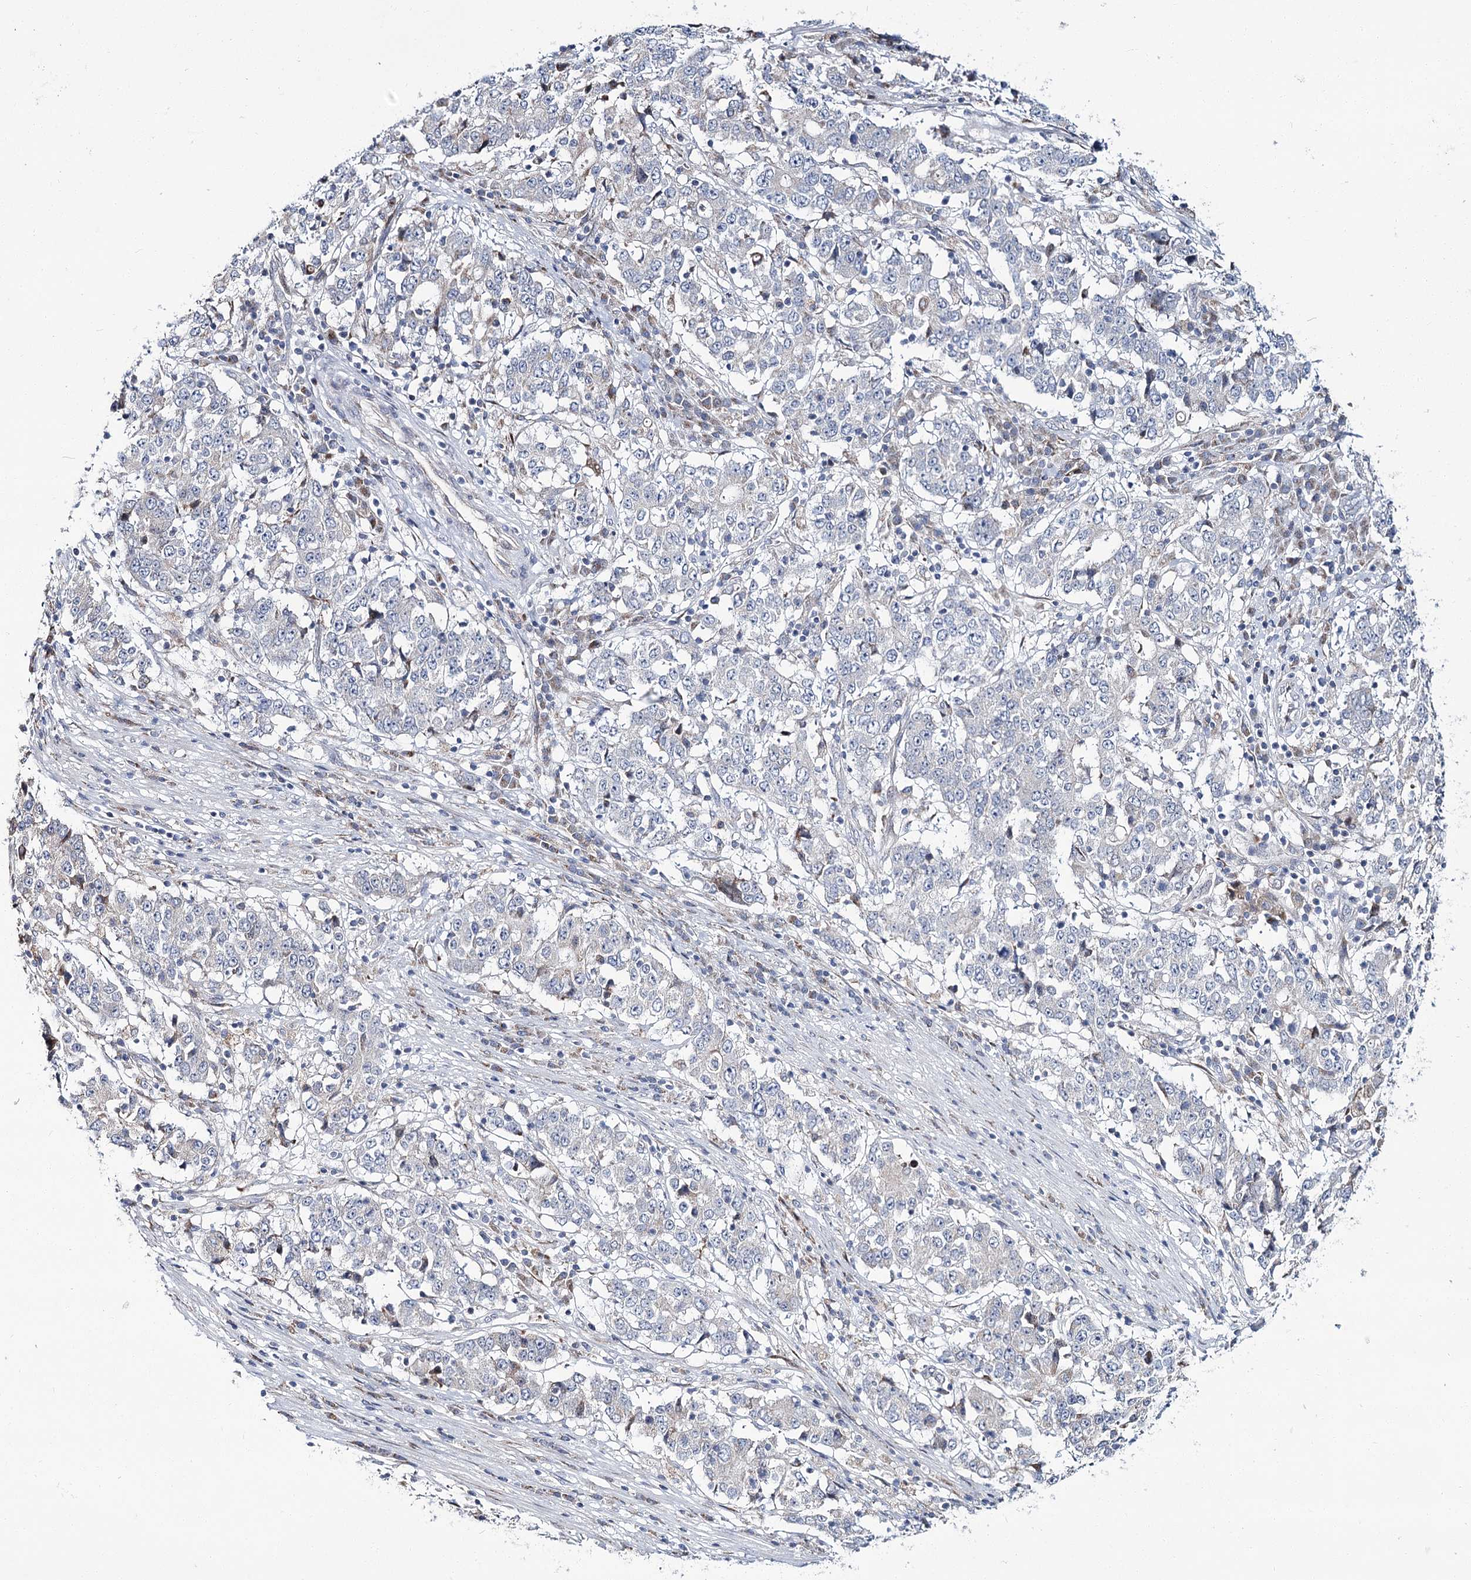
{"staining": {"intensity": "negative", "quantity": "none", "location": "none"}, "tissue": "stomach cancer", "cell_type": "Tumor cells", "image_type": "cancer", "snomed": [{"axis": "morphology", "description": "Adenocarcinoma, NOS"}, {"axis": "topography", "description": "Stomach"}], "caption": "Immunohistochemistry of adenocarcinoma (stomach) shows no positivity in tumor cells.", "gene": "CPLANE1", "patient": {"sex": "male", "age": 59}}